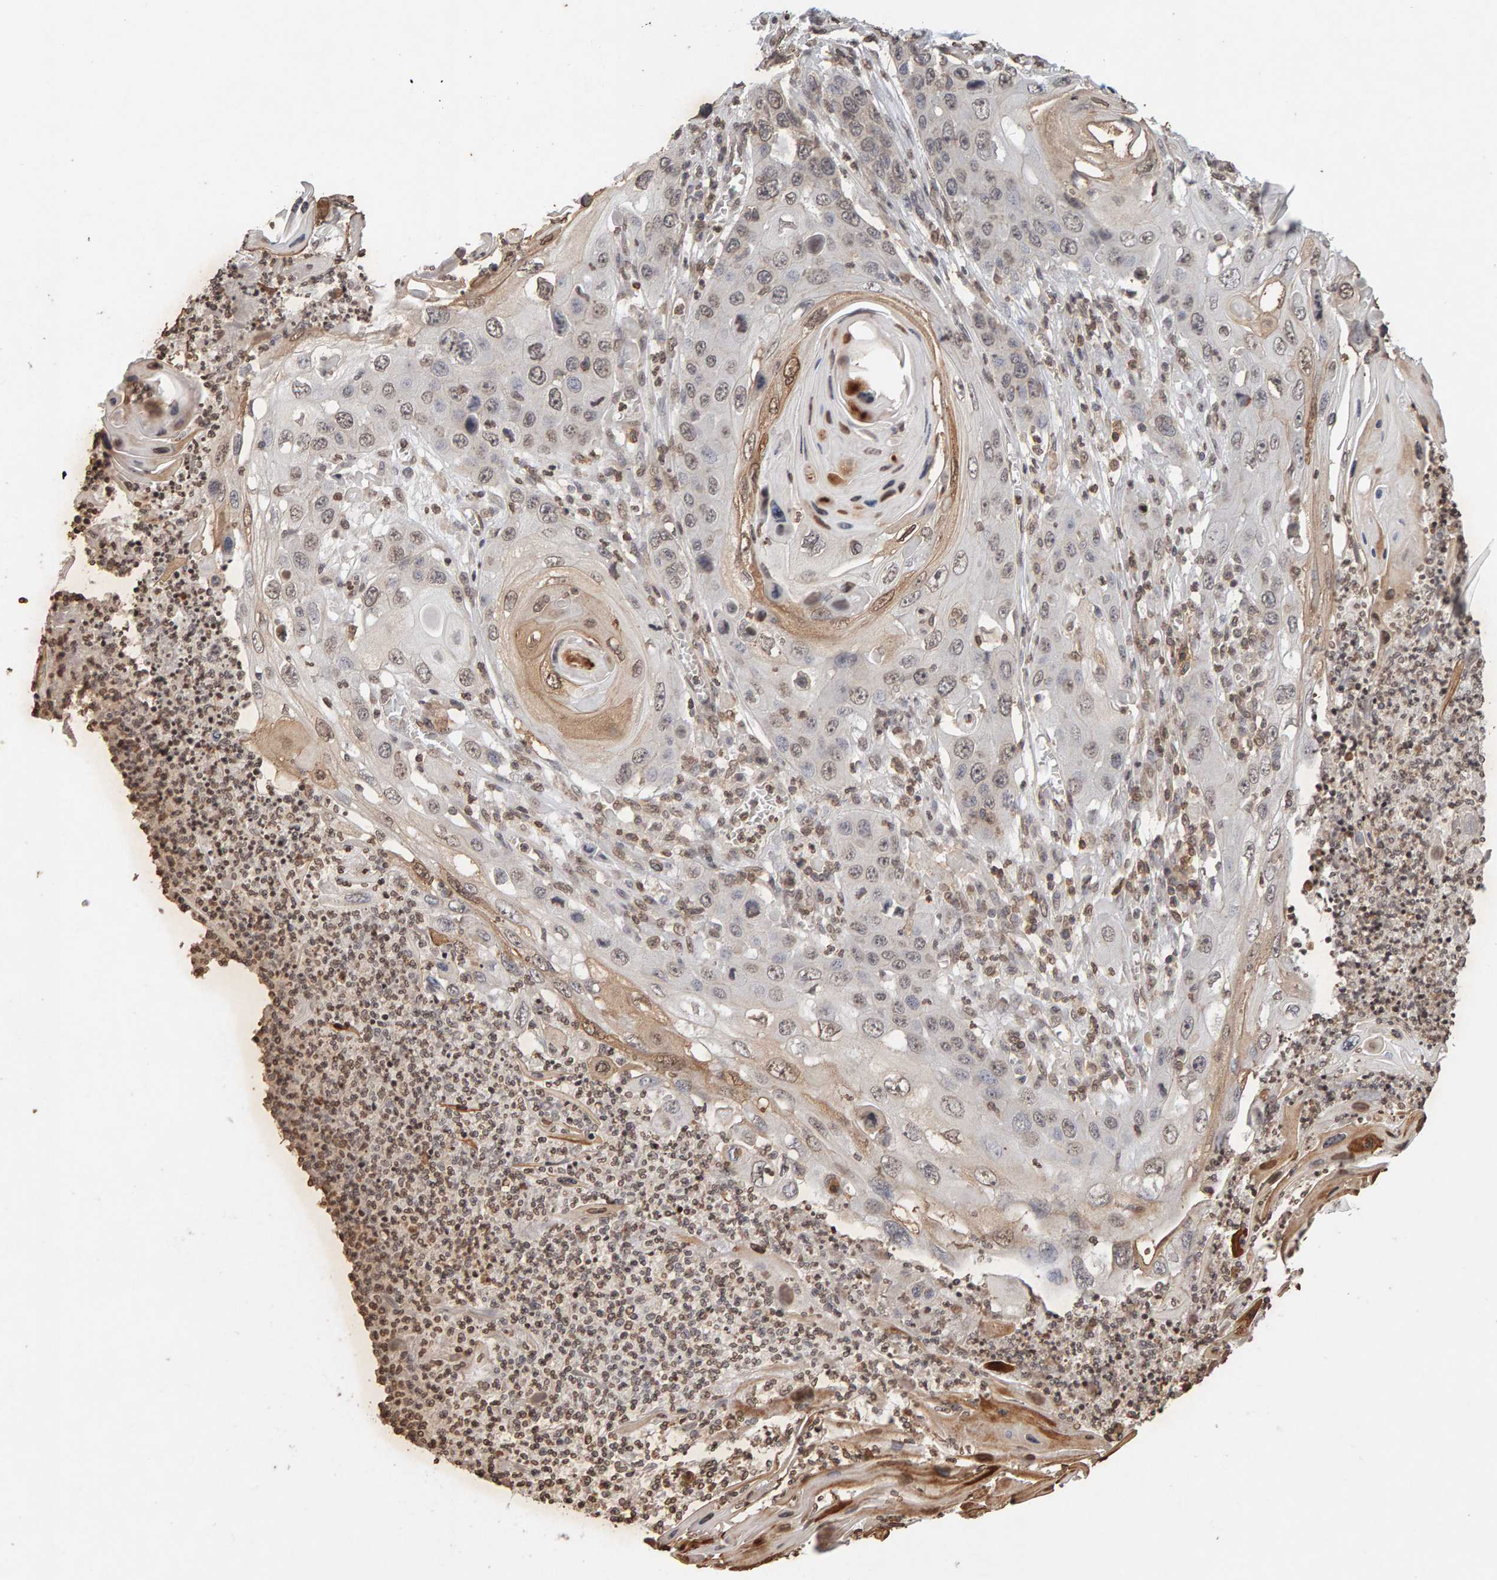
{"staining": {"intensity": "weak", "quantity": "25%-75%", "location": "nuclear"}, "tissue": "skin cancer", "cell_type": "Tumor cells", "image_type": "cancer", "snomed": [{"axis": "morphology", "description": "Squamous cell carcinoma, NOS"}, {"axis": "topography", "description": "Skin"}], "caption": "Immunohistochemical staining of skin squamous cell carcinoma exhibits low levels of weak nuclear protein positivity in approximately 25%-75% of tumor cells. (DAB IHC, brown staining for protein, blue staining for nuclei).", "gene": "DNAJB5", "patient": {"sex": "male", "age": 55}}